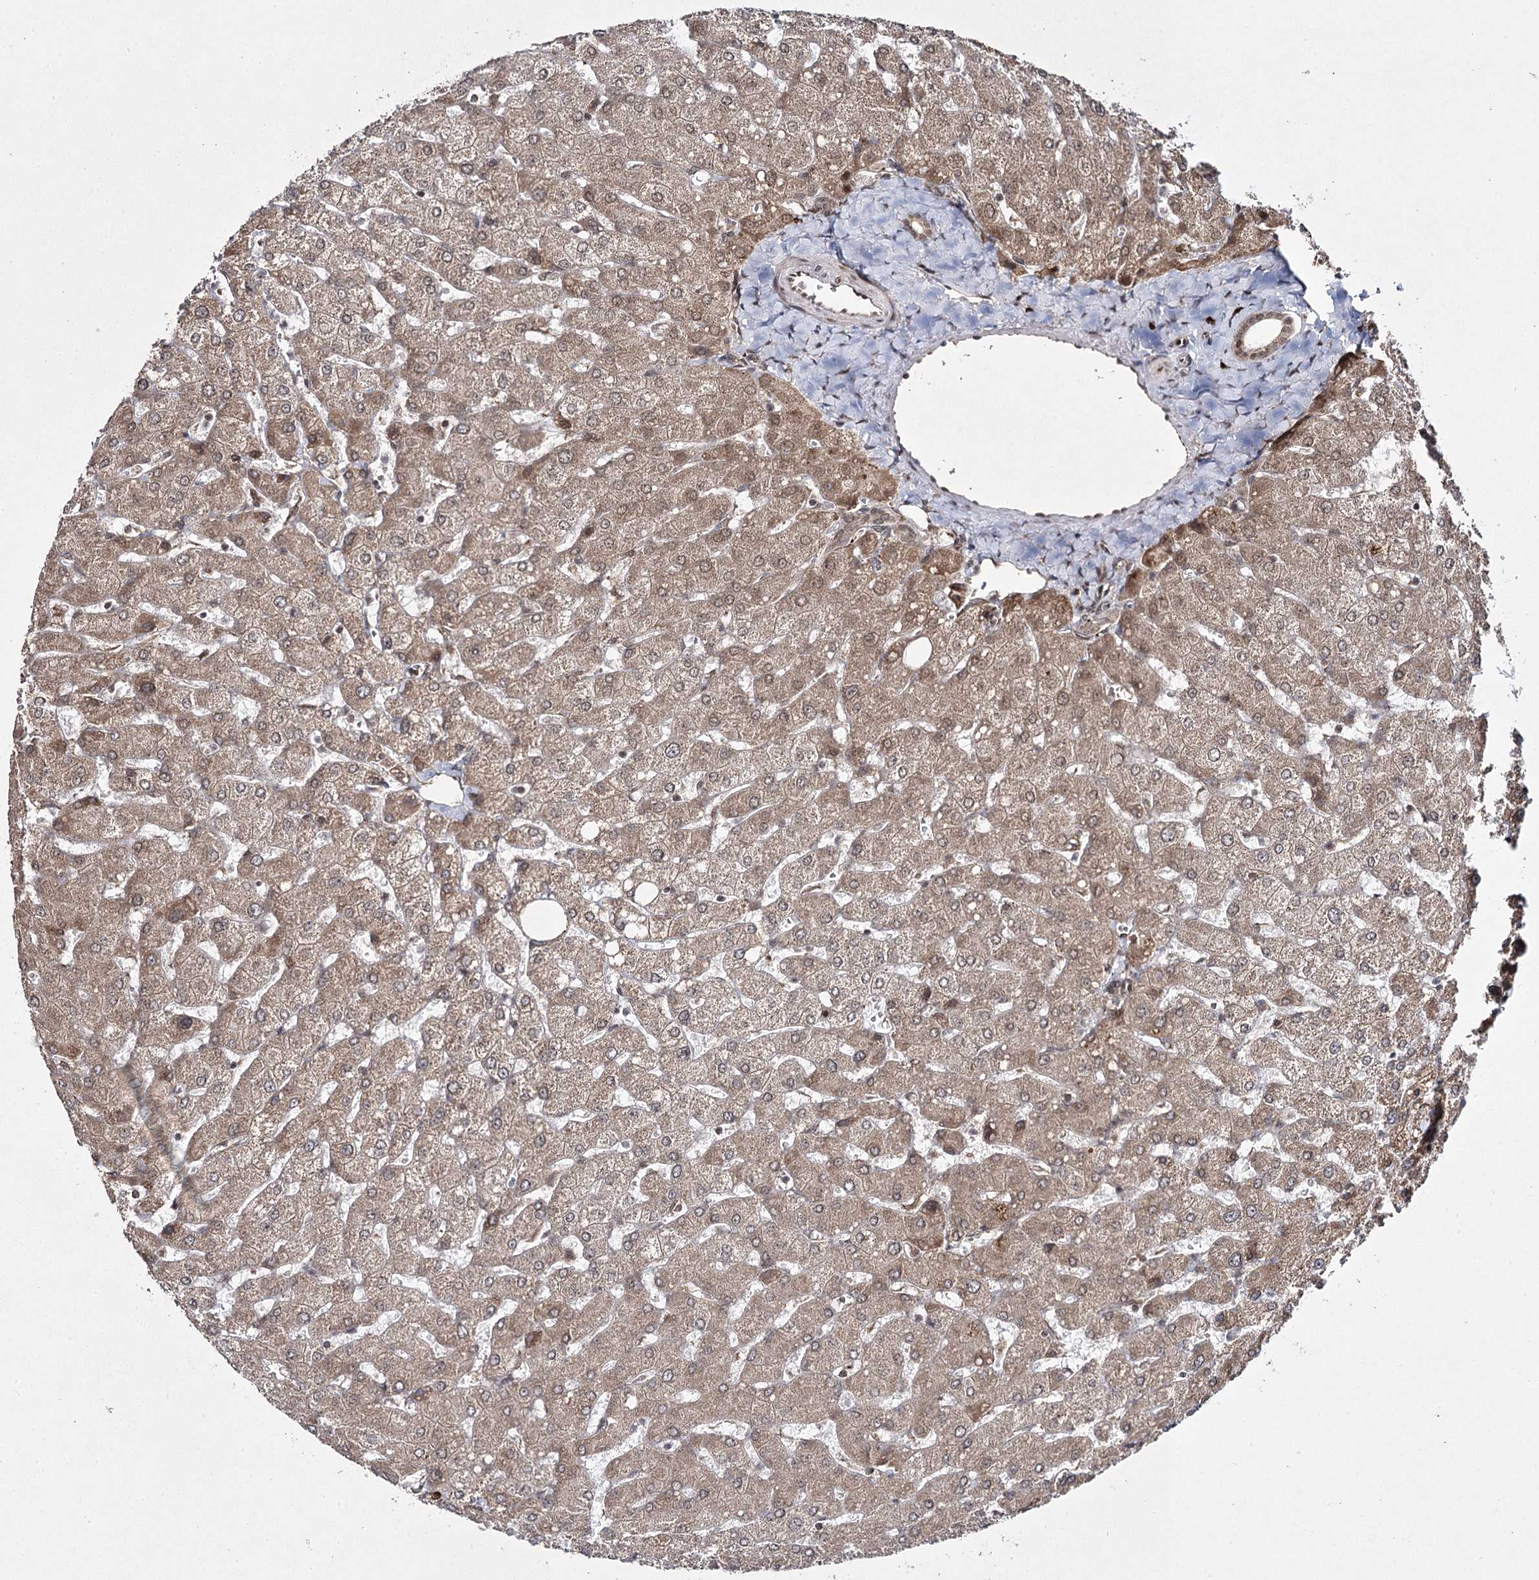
{"staining": {"intensity": "weak", "quantity": "25%-75%", "location": "cytoplasmic/membranous"}, "tissue": "liver", "cell_type": "Cholangiocytes", "image_type": "normal", "snomed": [{"axis": "morphology", "description": "Normal tissue, NOS"}, {"axis": "topography", "description": "Liver"}], "caption": "Immunohistochemistry (DAB (3,3'-diaminobenzidine)) staining of normal liver exhibits weak cytoplasmic/membranous protein staining in approximately 25%-75% of cholangiocytes. (Stains: DAB (3,3'-diaminobenzidine) in brown, nuclei in blue, Microscopy: brightfield microscopy at high magnification).", "gene": "TRNT1", "patient": {"sex": "male", "age": 55}}